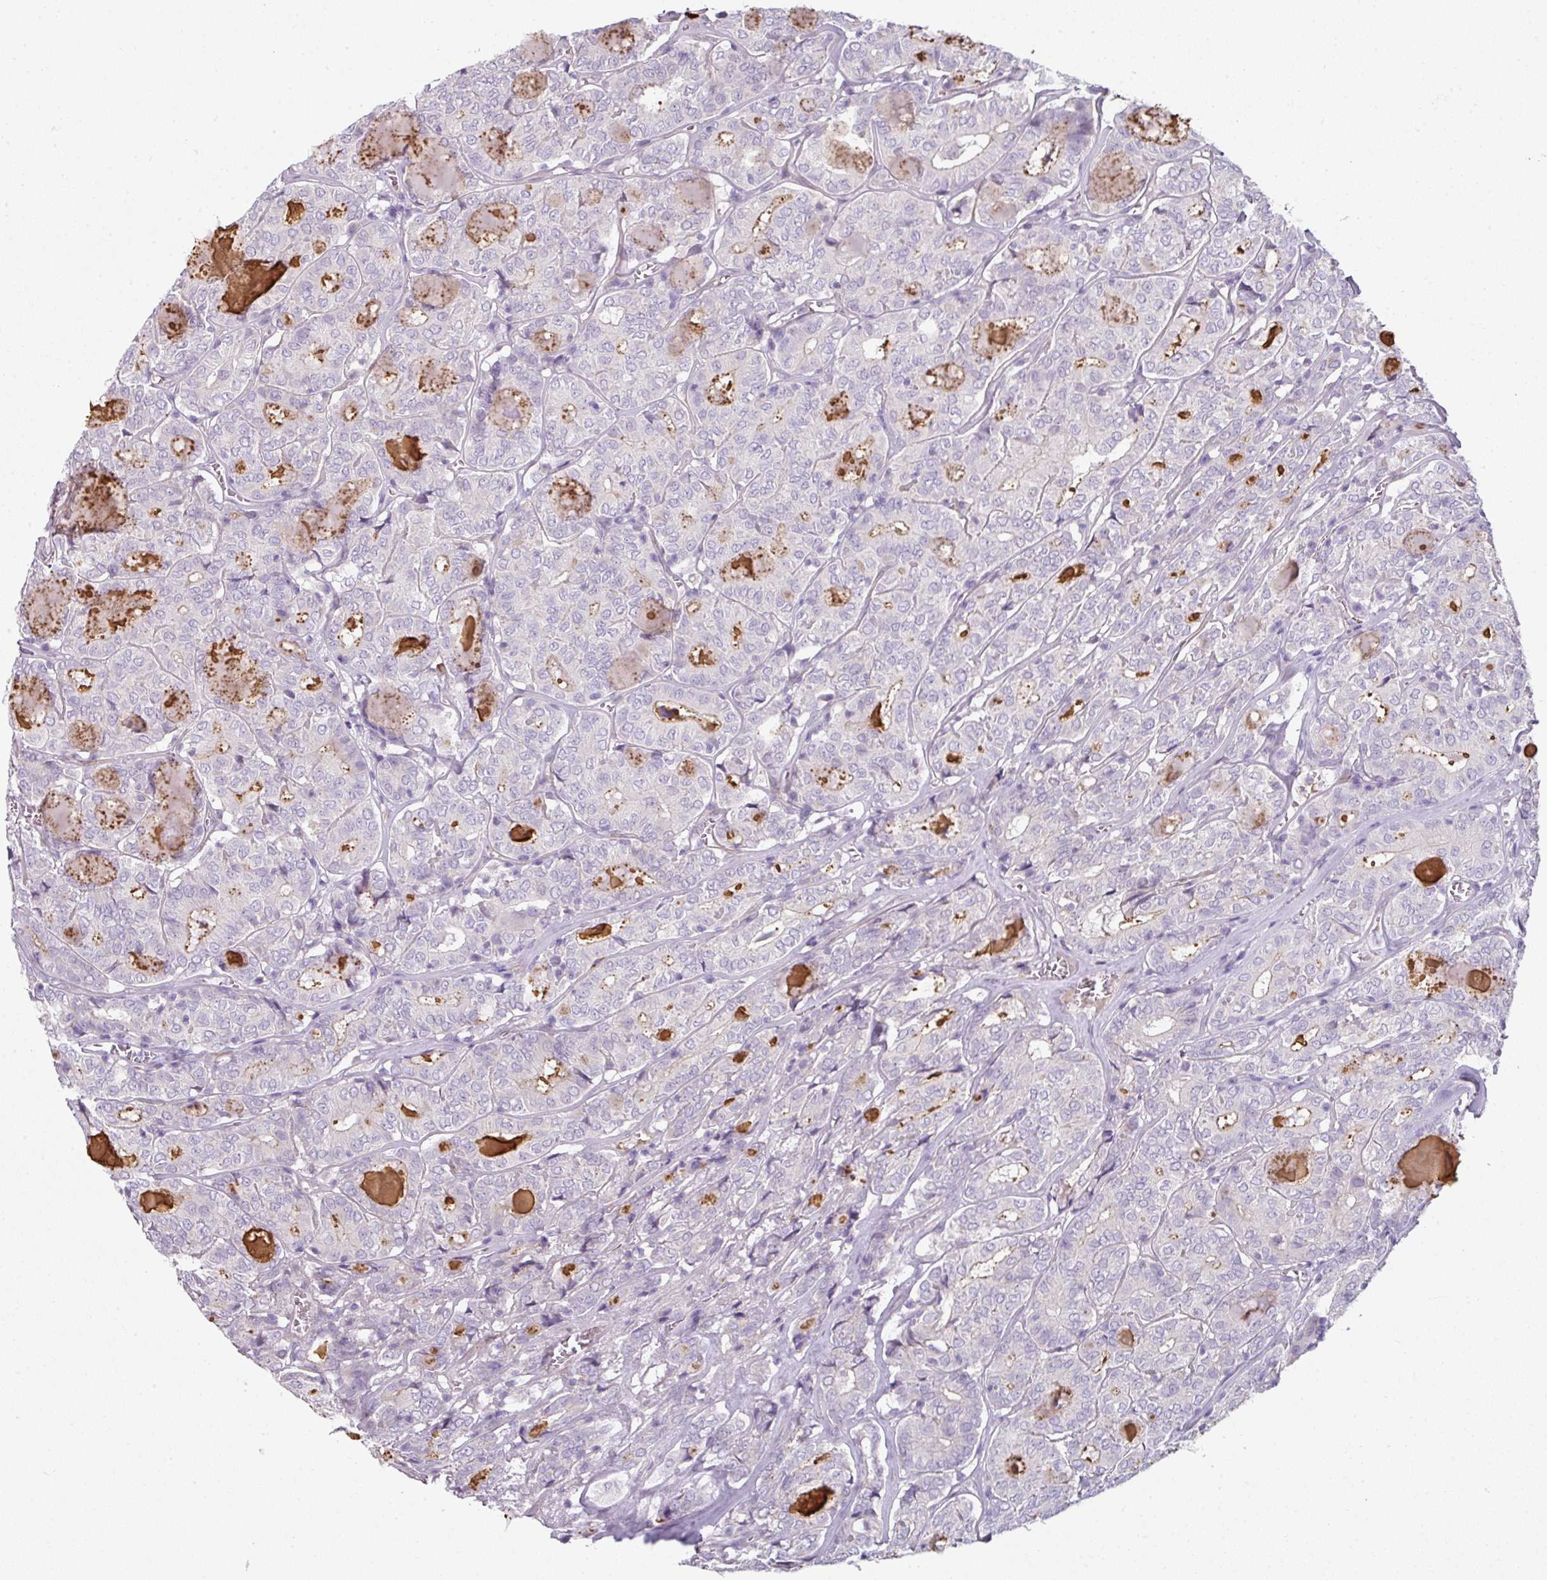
{"staining": {"intensity": "weak", "quantity": "<25%", "location": "cytoplasmic/membranous"}, "tissue": "thyroid cancer", "cell_type": "Tumor cells", "image_type": "cancer", "snomed": [{"axis": "morphology", "description": "Papillary adenocarcinoma, NOS"}, {"axis": "topography", "description": "Thyroid gland"}], "caption": "Human thyroid papillary adenocarcinoma stained for a protein using immunohistochemistry demonstrates no positivity in tumor cells.", "gene": "FHAD1", "patient": {"sex": "female", "age": 72}}